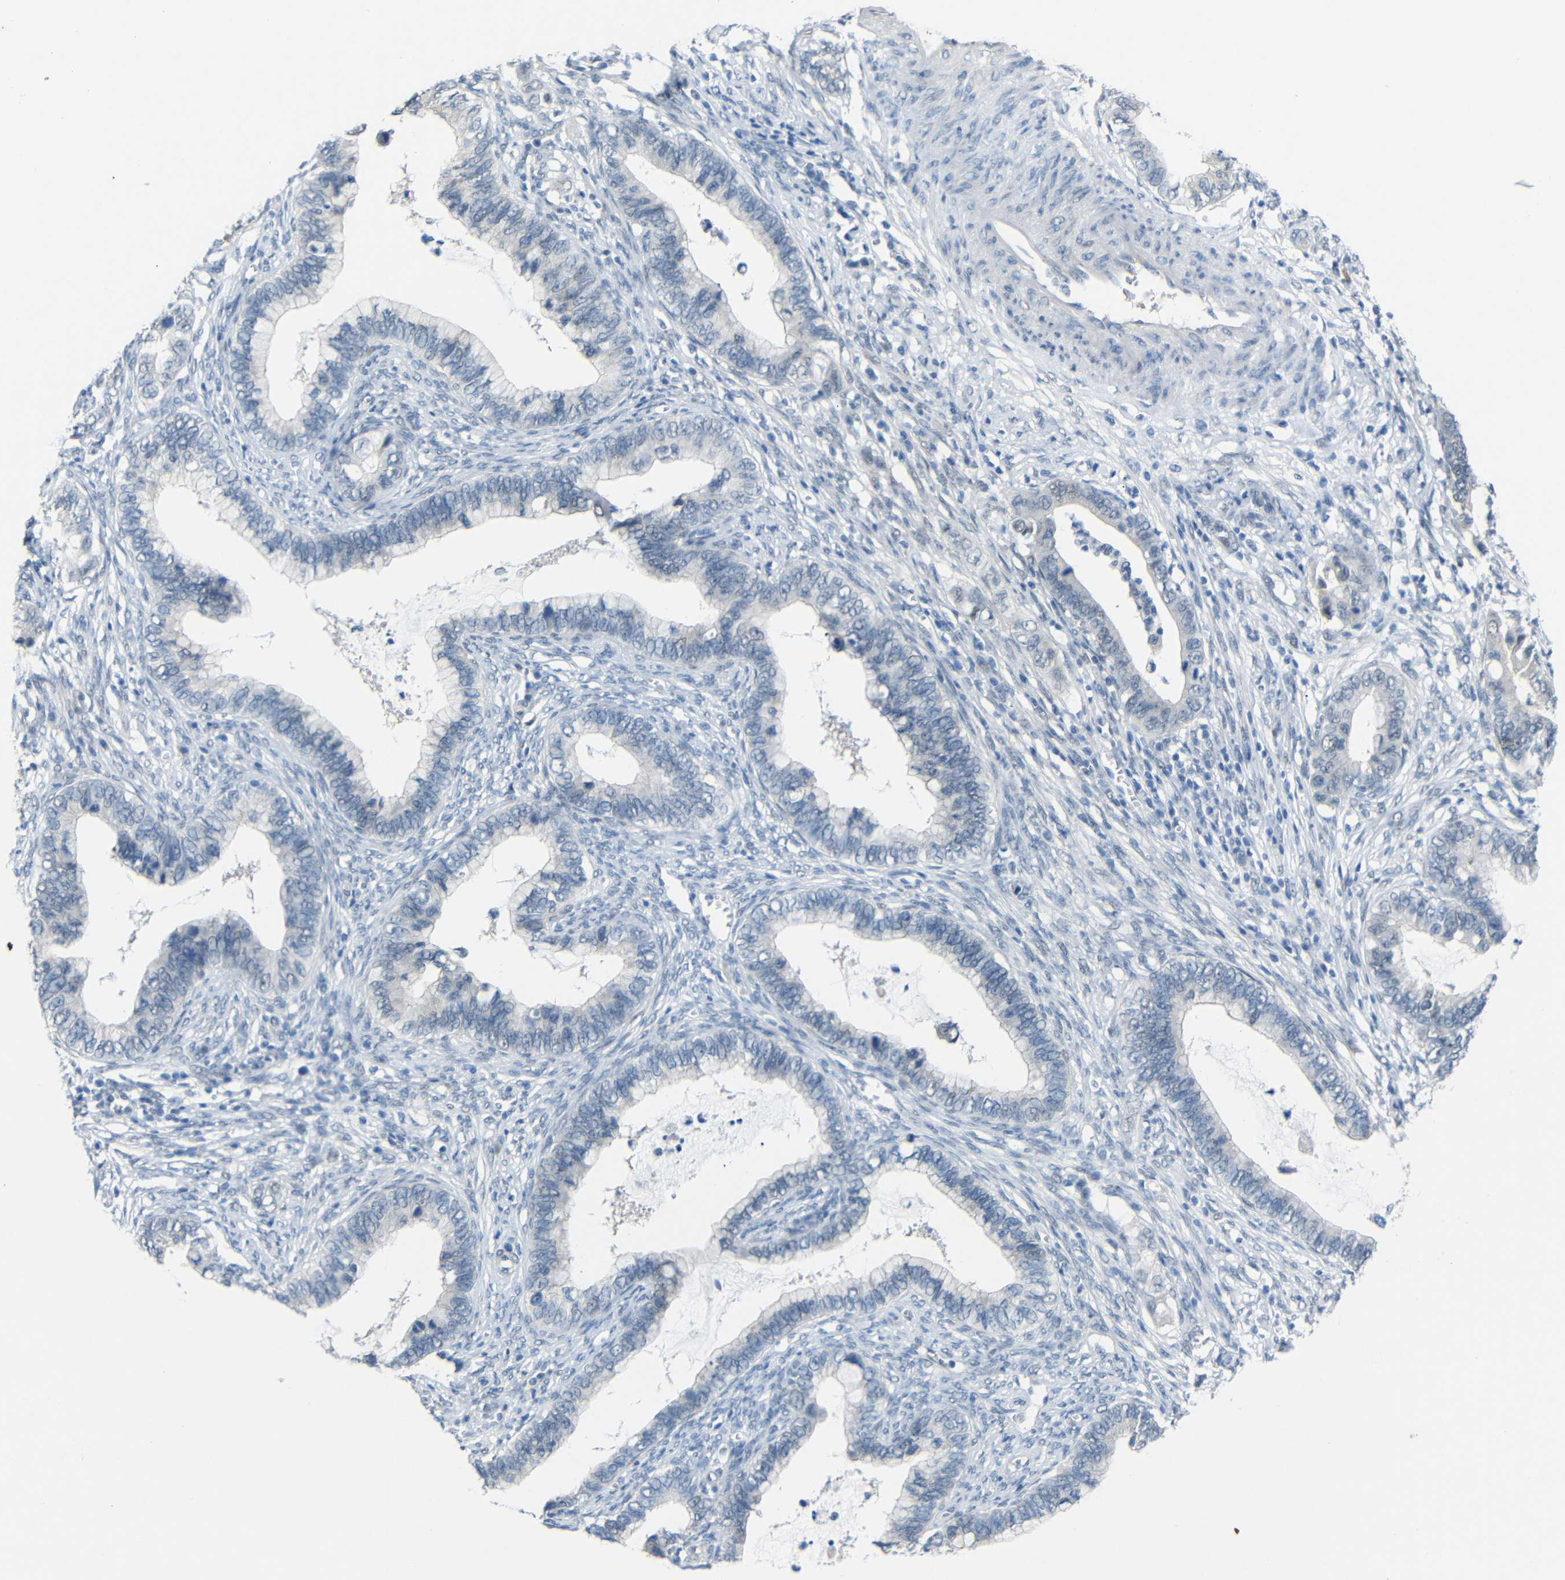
{"staining": {"intensity": "negative", "quantity": "none", "location": "none"}, "tissue": "cervical cancer", "cell_type": "Tumor cells", "image_type": "cancer", "snomed": [{"axis": "morphology", "description": "Adenocarcinoma, NOS"}, {"axis": "topography", "description": "Cervix"}], "caption": "An IHC micrograph of cervical cancer (adenocarcinoma) is shown. There is no staining in tumor cells of cervical cancer (adenocarcinoma). (Brightfield microscopy of DAB (3,3'-diaminobenzidine) immunohistochemistry at high magnification).", "gene": "GPR158", "patient": {"sex": "female", "age": 44}}